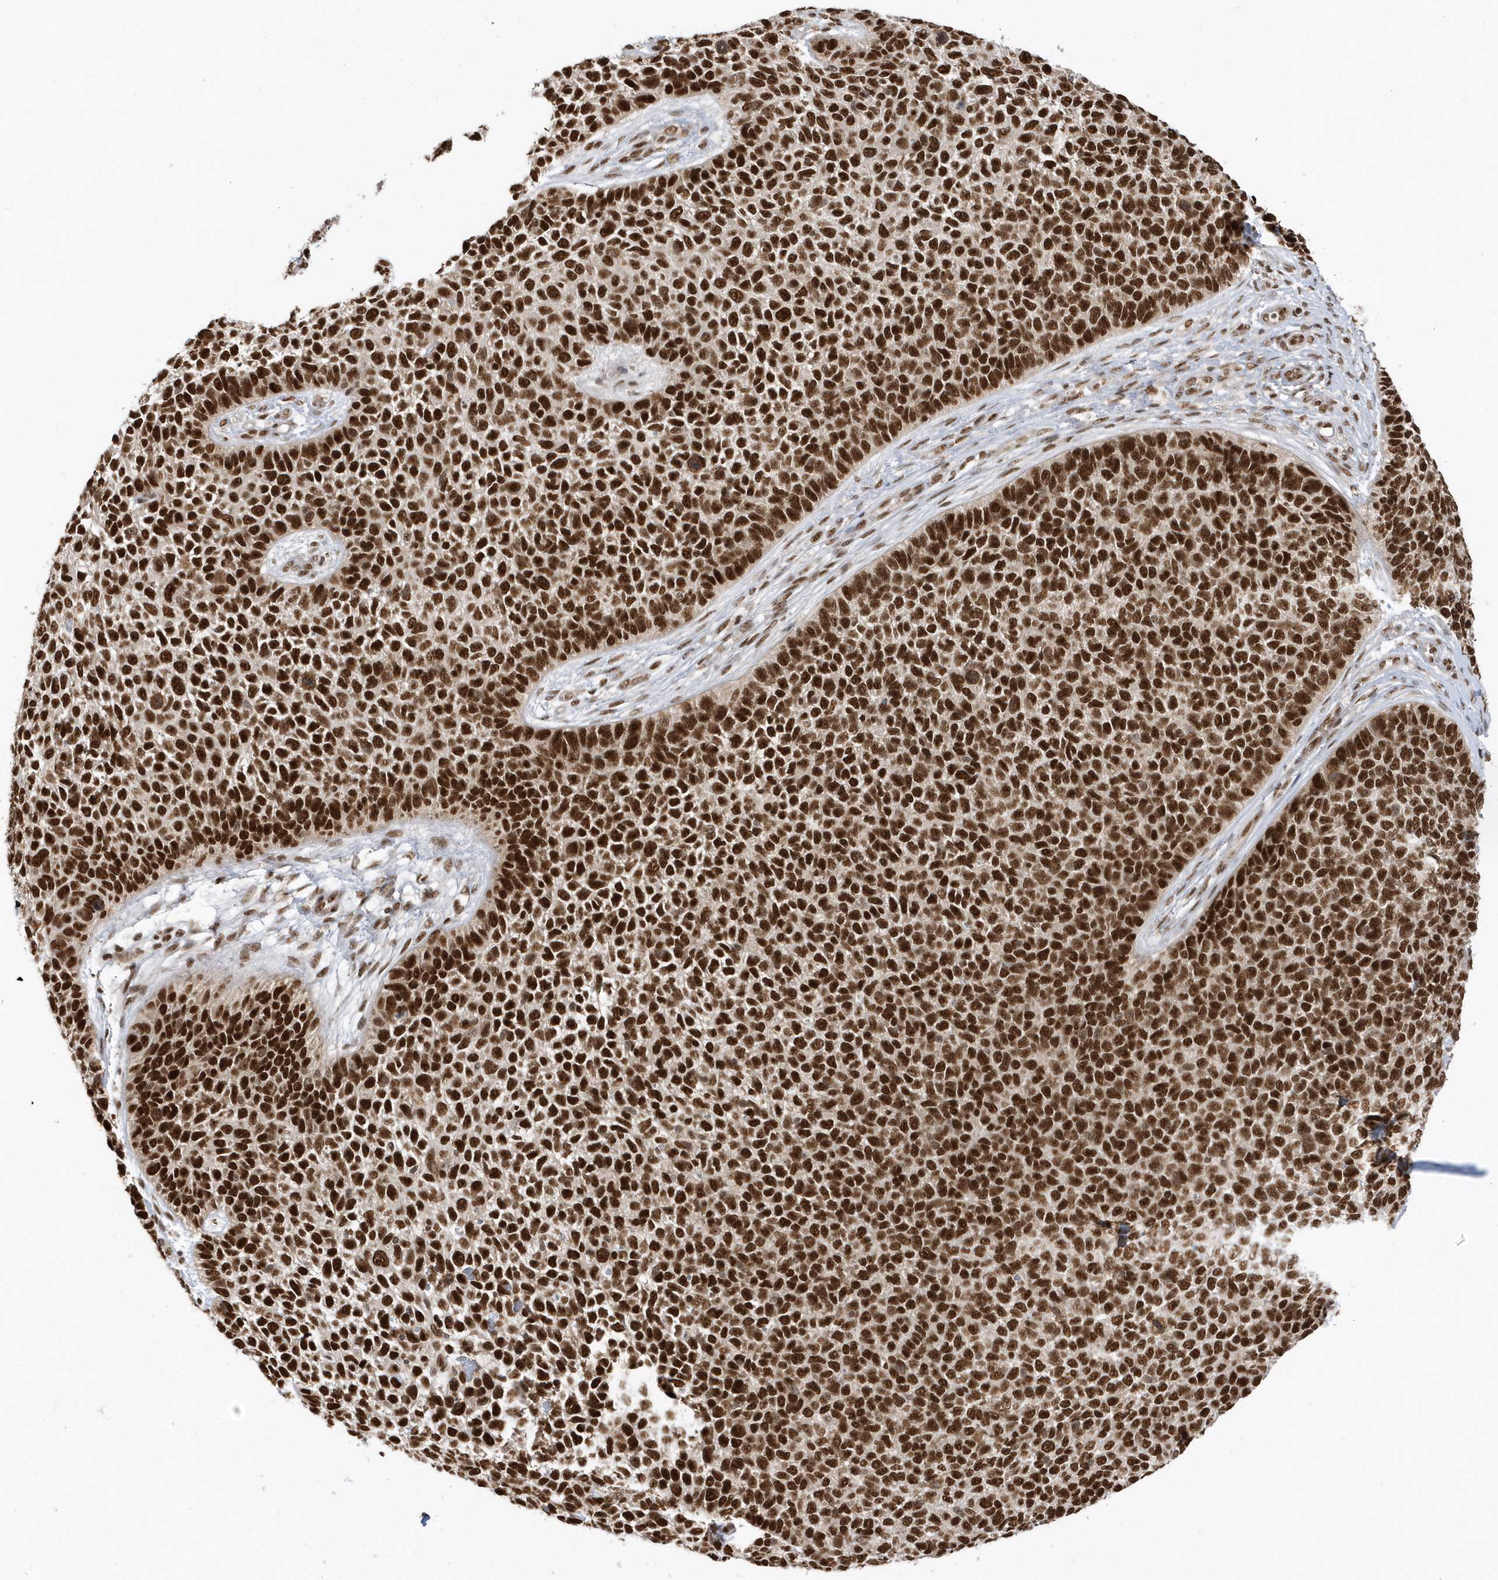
{"staining": {"intensity": "strong", "quantity": ">75%", "location": "nuclear"}, "tissue": "skin cancer", "cell_type": "Tumor cells", "image_type": "cancer", "snomed": [{"axis": "morphology", "description": "Basal cell carcinoma"}, {"axis": "topography", "description": "Skin"}], "caption": "Basal cell carcinoma (skin) stained with DAB immunohistochemistry displays high levels of strong nuclear positivity in approximately >75% of tumor cells.", "gene": "SEPHS1", "patient": {"sex": "female", "age": 84}}